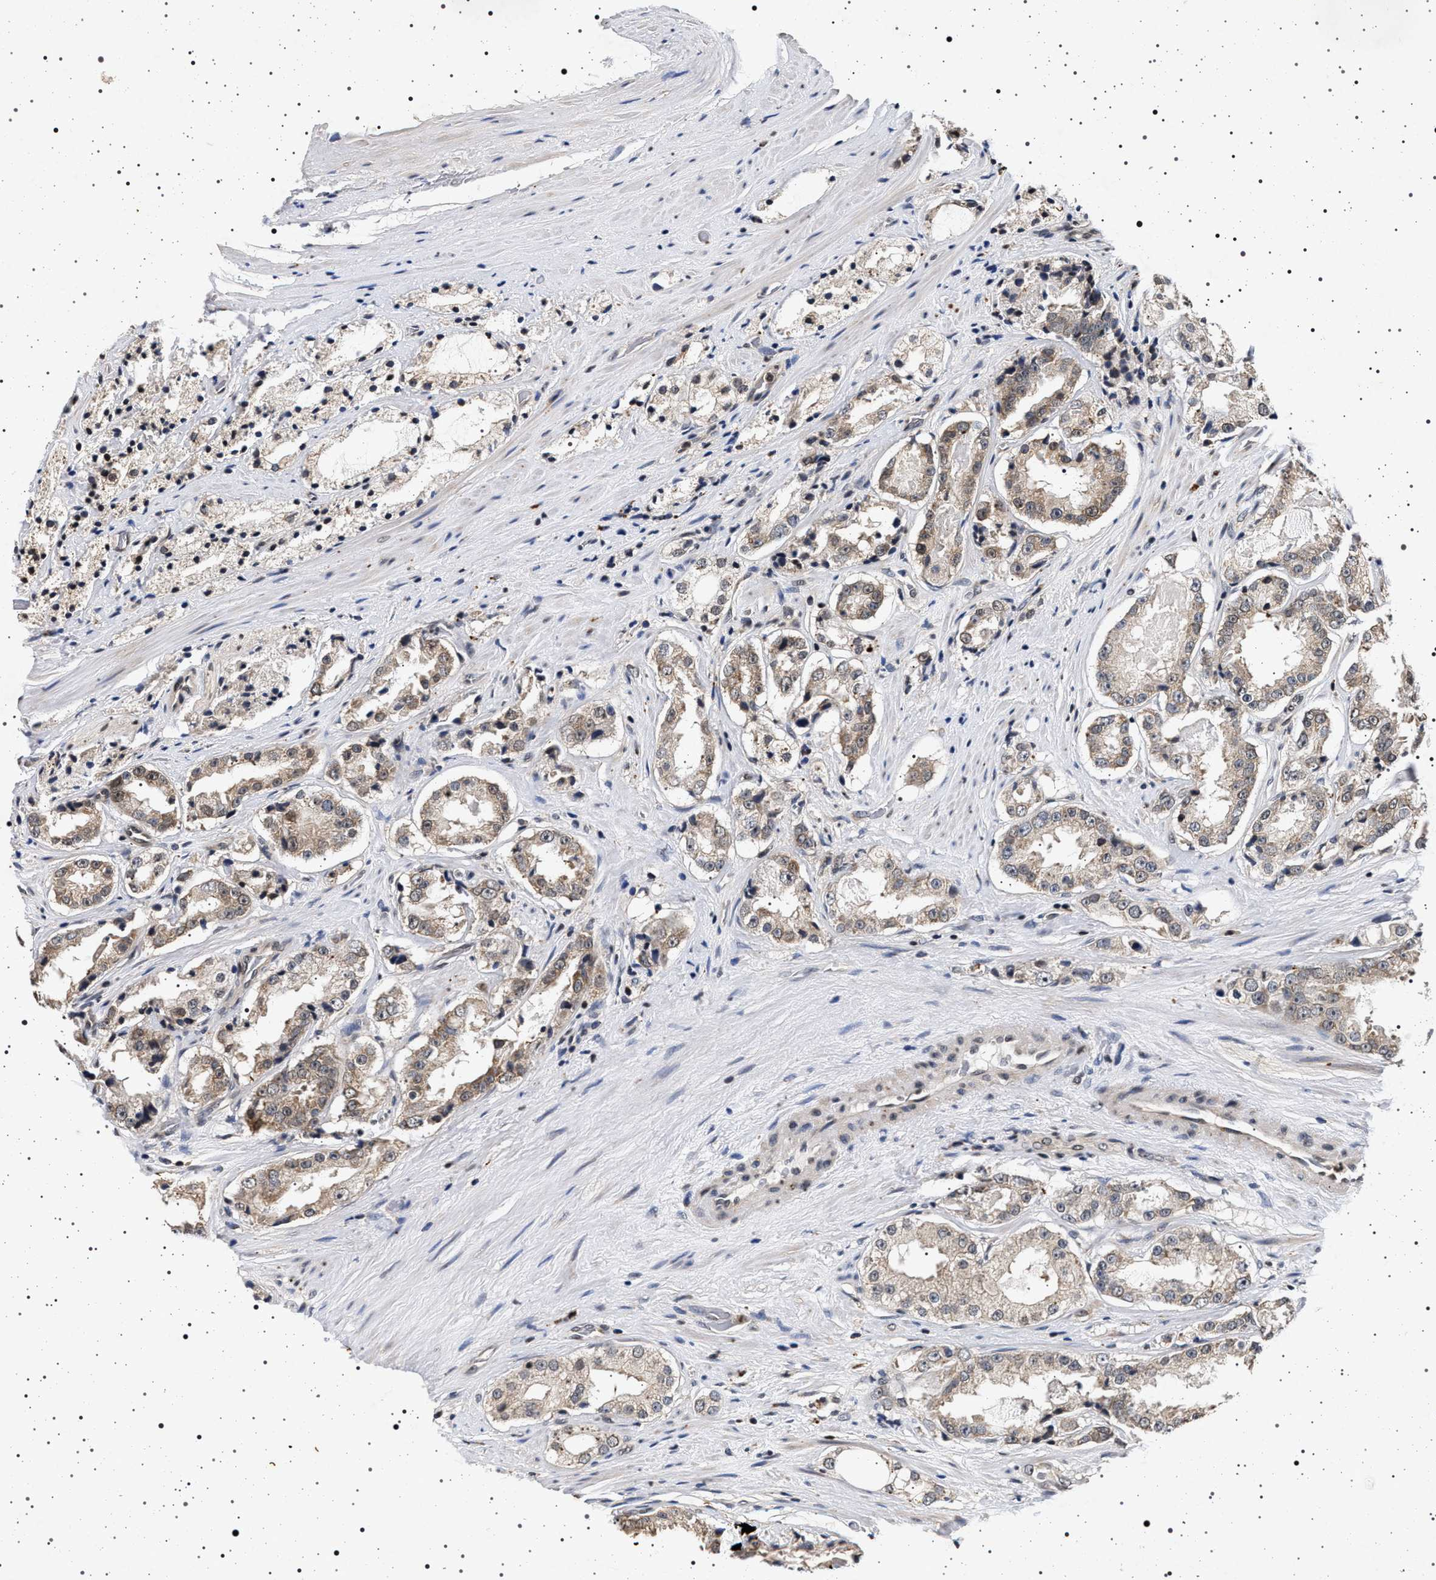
{"staining": {"intensity": "weak", "quantity": "25%-75%", "location": "cytoplasmic/membranous"}, "tissue": "prostate cancer", "cell_type": "Tumor cells", "image_type": "cancer", "snomed": [{"axis": "morphology", "description": "Adenocarcinoma, High grade"}, {"axis": "topography", "description": "Prostate"}], "caption": "Adenocarcinoma (high-grade) (prostate) stained with a brown dye reveals weak cytoplasmic/membranous positive positivity in approximately 25%-75% of tumor cells.", "gene": "CDKN1B", "patient": {"sex": "male", "age": 73}}